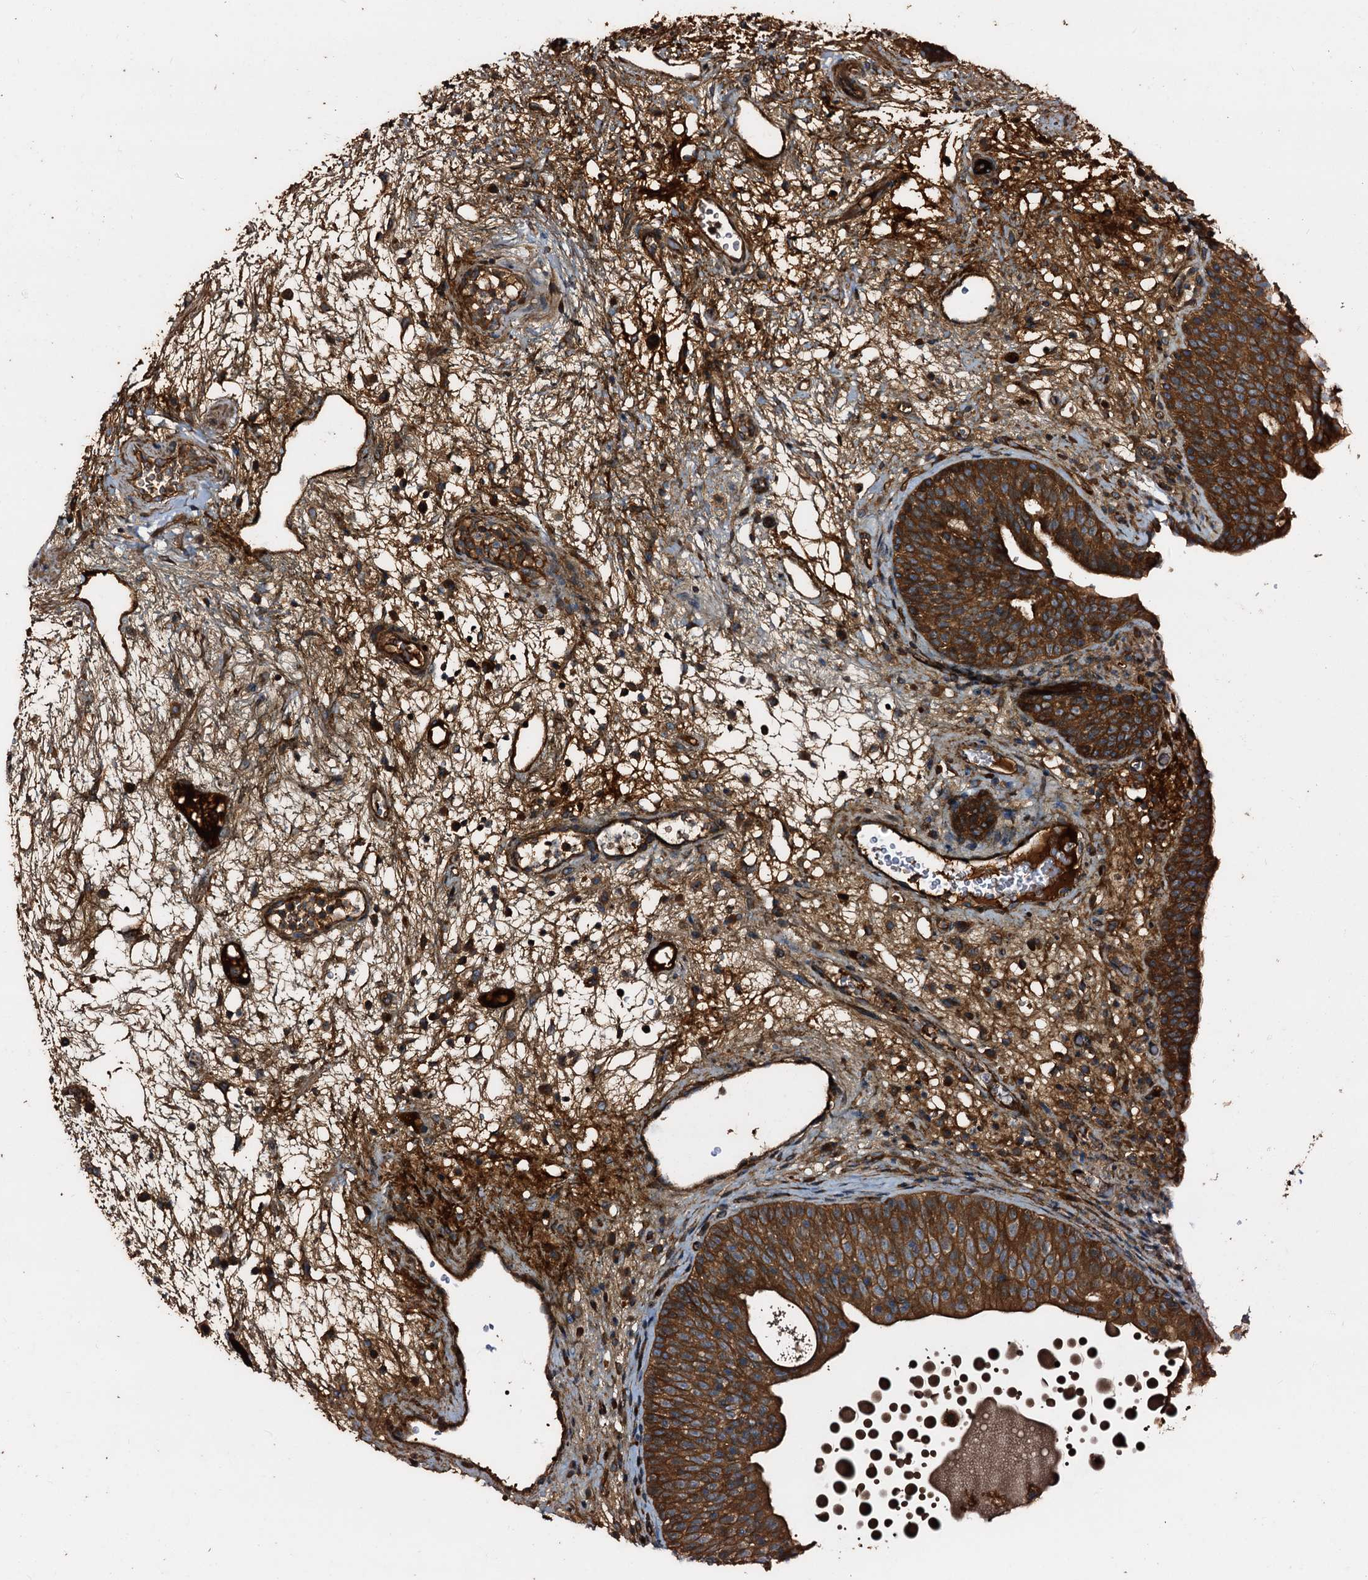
{"staining": {"intensity": "strong", "quantity": ">75%", "location": "cytoplasmic/membranous"}, "tissue": "urinary bladder", "cell_type": "Urothelial cells", "image_type": "normal", "snomed": [{"axis": "morphology", "description": "Normal tissue, NOS"}, {"axis": "topography", "description": "Urinary bladder"}], "caption": "Urothelial cells display high levels of strong cytoplasmic/membranous expression in approximately >75% of cells in unremarkable human urinary bladder.", "gene": "PEX5", "patient": {"sex": "male", "age": 71}}